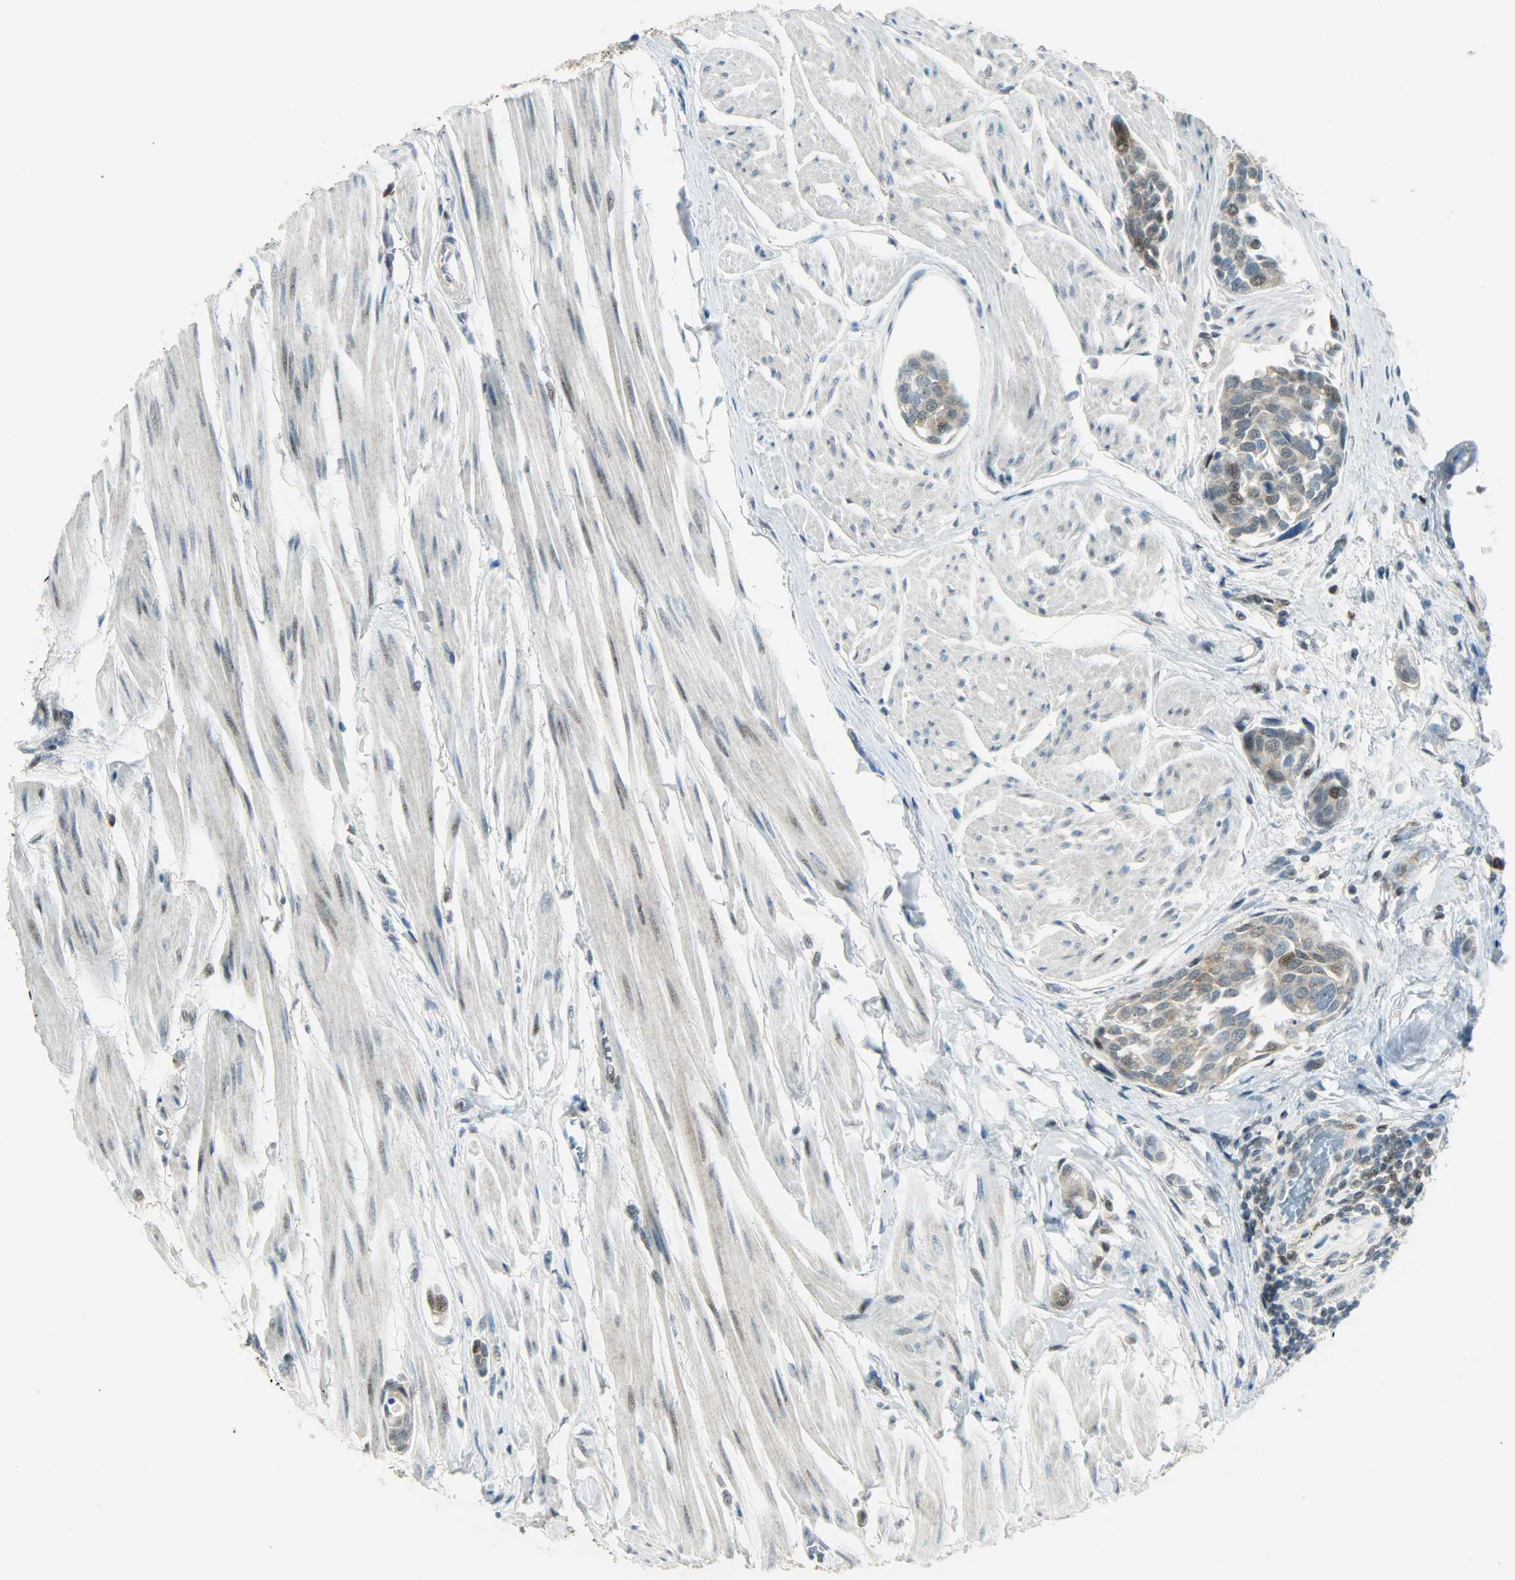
{"staining": {"intensity": "weak", "quantity": ">75%", "location": "cytoplasmic/membranous,nuclear"}, "tissue": "urothelial cancer", "cell_type": "Tumor cells", "image_type": "cancer", "snomed": [{"axis": "morphology", "description": "Urothelial carcinoma, High grade"}, {"axis": "topography", "description": "Urinary bladder"}], "caption": "This photomicrograph demonstrates immunohistochemistry (IHC) staining of urothelial cancer, with low weak cytoplasmic/membranous and nuclear positivity in approximately >75% of tumor cells.", "gene": "IL15", "patient": {"sex": "male", "age": 78}}